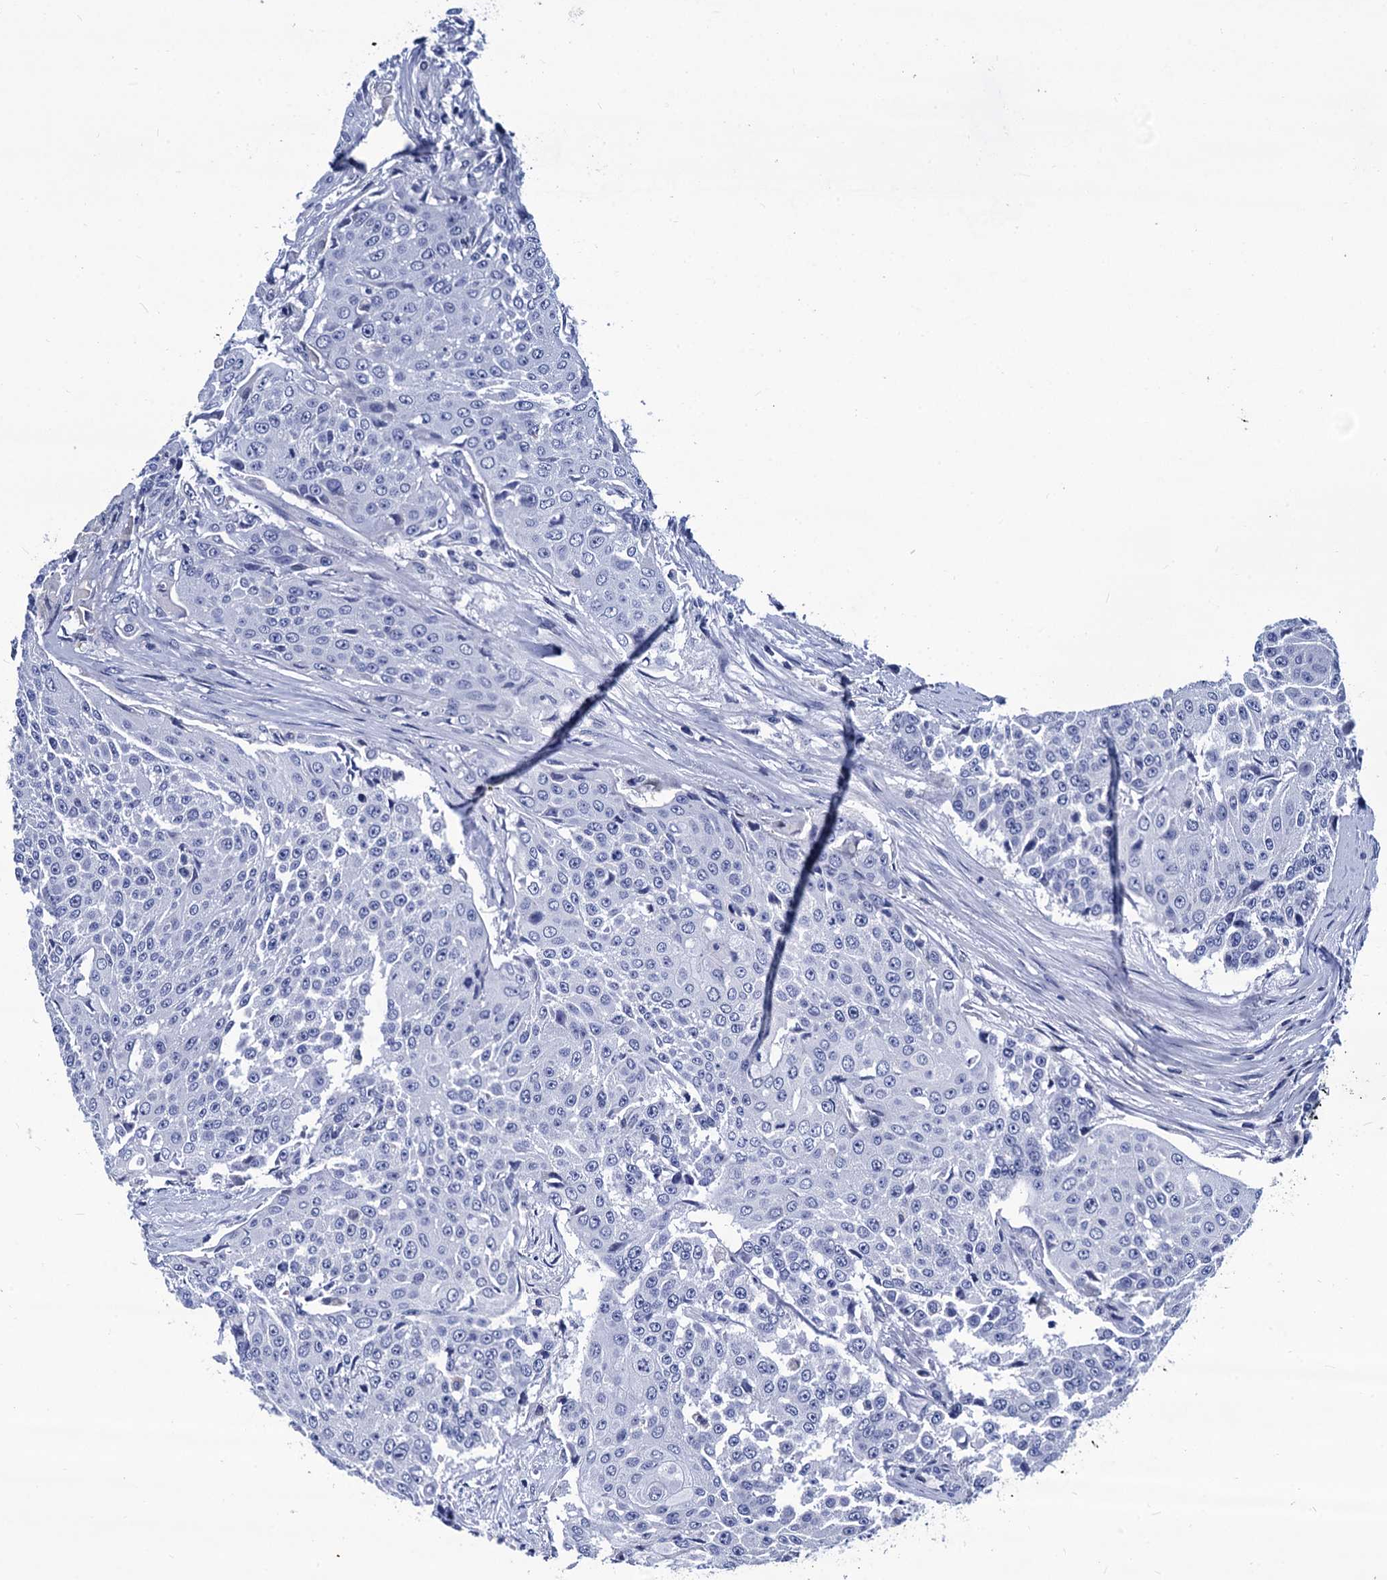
{"staining": {"intensity": "negative", "quantity": "none", "location": "none"}, "tissue": "urothelial cancer", "cell_type": "Tumor cells", "image_type": "cancer", "snomed": [{"axis": "morphology", "description": "Urothelial carcinoma, High grade"}, {"axis": "topography", "description": "Urinary bladder"}], "caption": "DAB (3,3'-diaminobenzidine) immunohistochemical staining of urothelial cancer displays no significant expression in tumor cells. Nuclei are stained in blue.", "gene": "LRRC30", "patient": {"sex": "female", "age": 63}}